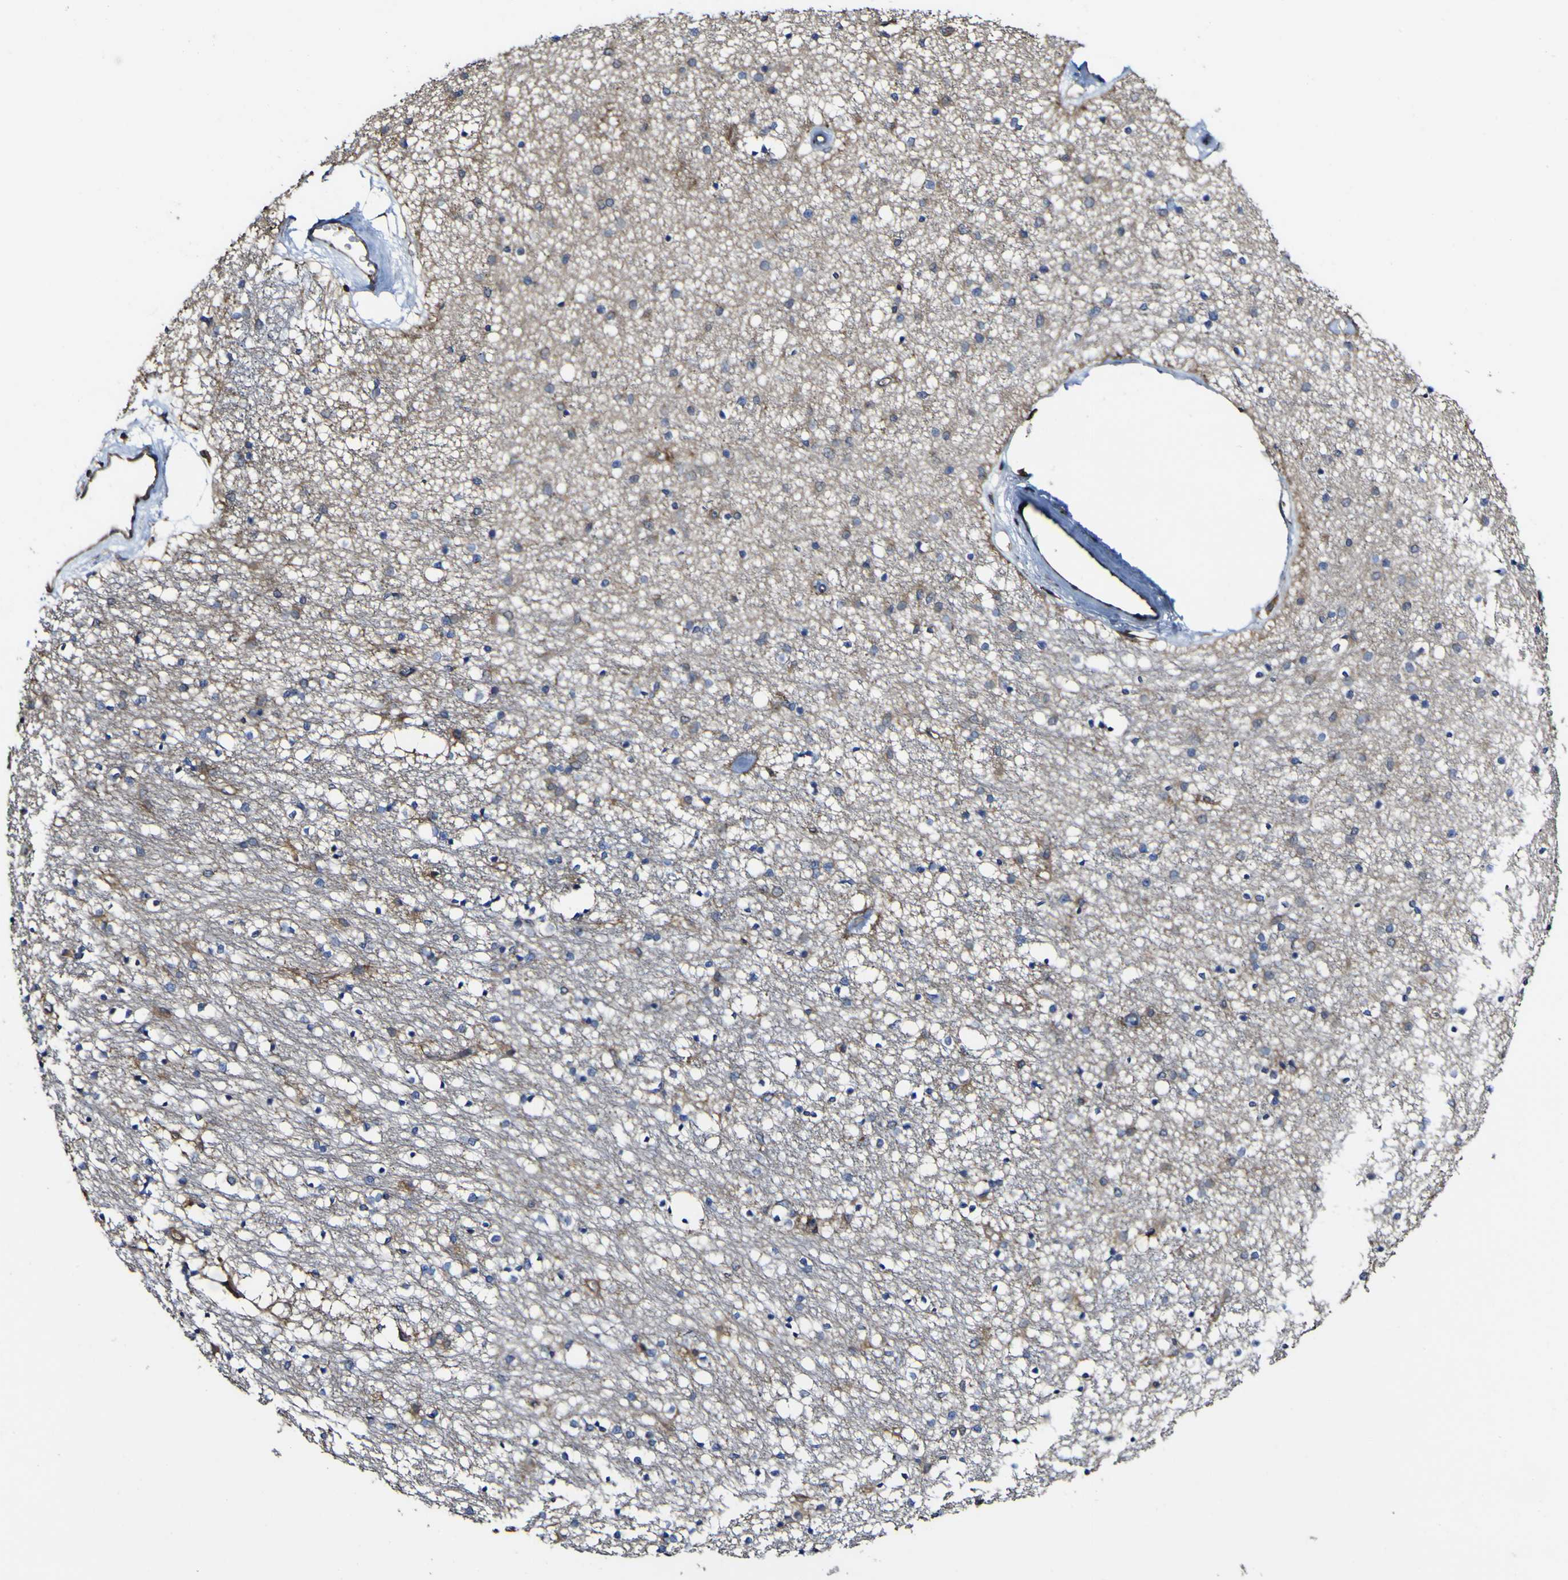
{"staining": {"intensity": "weak", "quantity": "<25%", "location": "cytoplasmic/membranous"}, "tissue": "caudate", "cell_type": "Glial cells", "image_type": "normal", "snomed": [{"axis": "morphology", "description": "Normal tissue, NOS"}, {"axis": "topography", "description": "Lateral ventricle wall"}], "caption": "This is a image of immunohistochemistry (IHC) staining of unremarkable caudate, which shows no expression in glial cells. The staining is performed using DAB (3,3'-diaminobenzidine) brown chromogen with nuclei counter-stained in using hematoxylin.", "gene": "NAALADL2", "patient": {"sex": "female", "age": 54}}